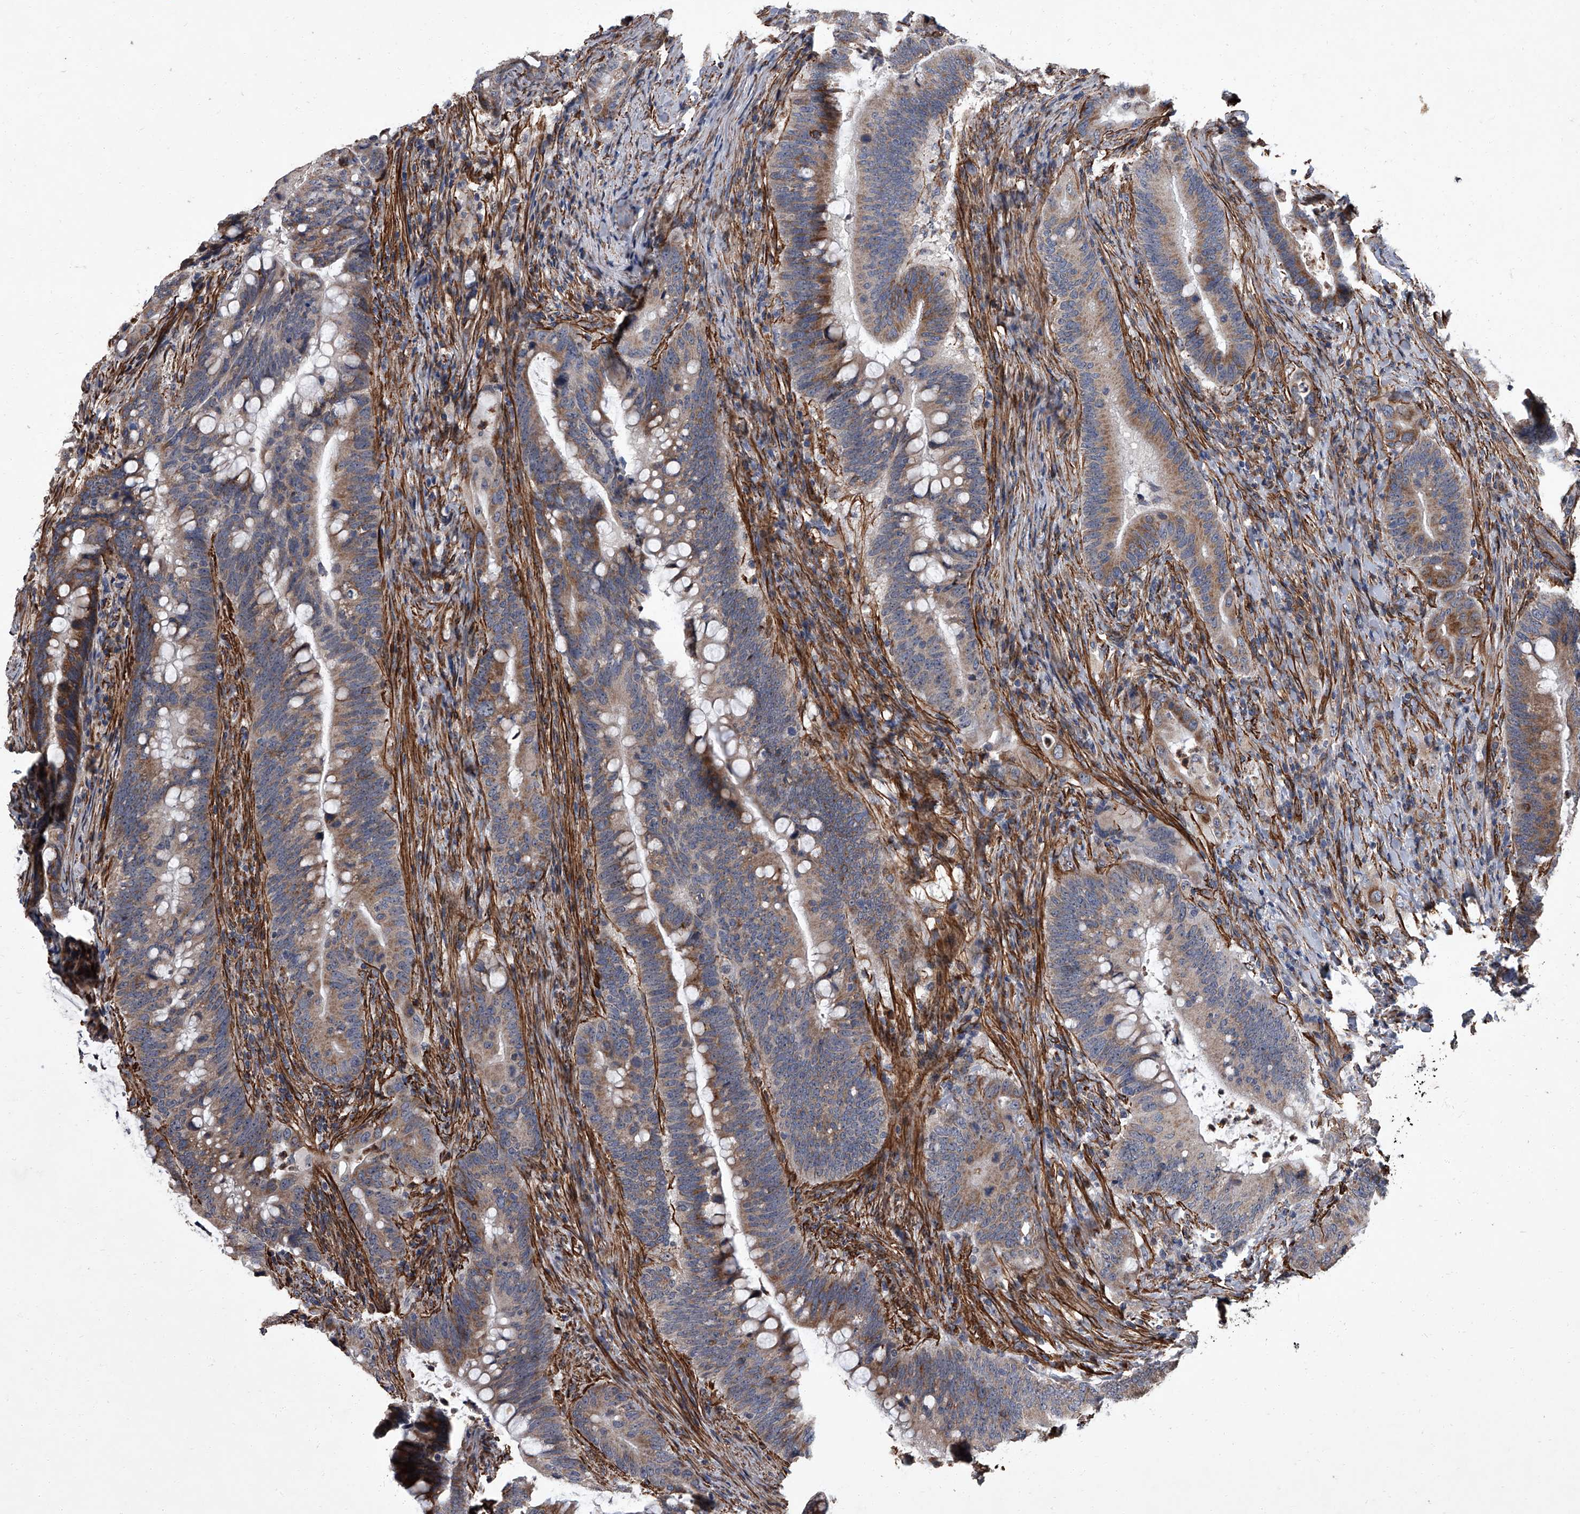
{"staining": {"intensity": "moderate", "quantity": "25%-75%", "location": "cytoplasmic/membranous"}, "tissue": "colorectal cancer", "cell_type": "Tumor cells", "image_type": "cancer", "snomed": [{"axis": "morphology", "description": "Adenocarcinoma, NOS"}, {"axis": "topography", "description": "Colon"}], "caption": "An IHC micrograph of tumor tissue is shown. Protein staining in brown labels moderate cytoplasmic/membranous positivity in colorectal adenocarcinoma within tumor cells. The staining was performed using DAB (3,3'-diaminobenzidine), with brown indicating positive protein expression. Nuclei are stained blue with hematoxylin.", "gene": "SIRT4", "patient": {"sex": "female", "age": 66}}